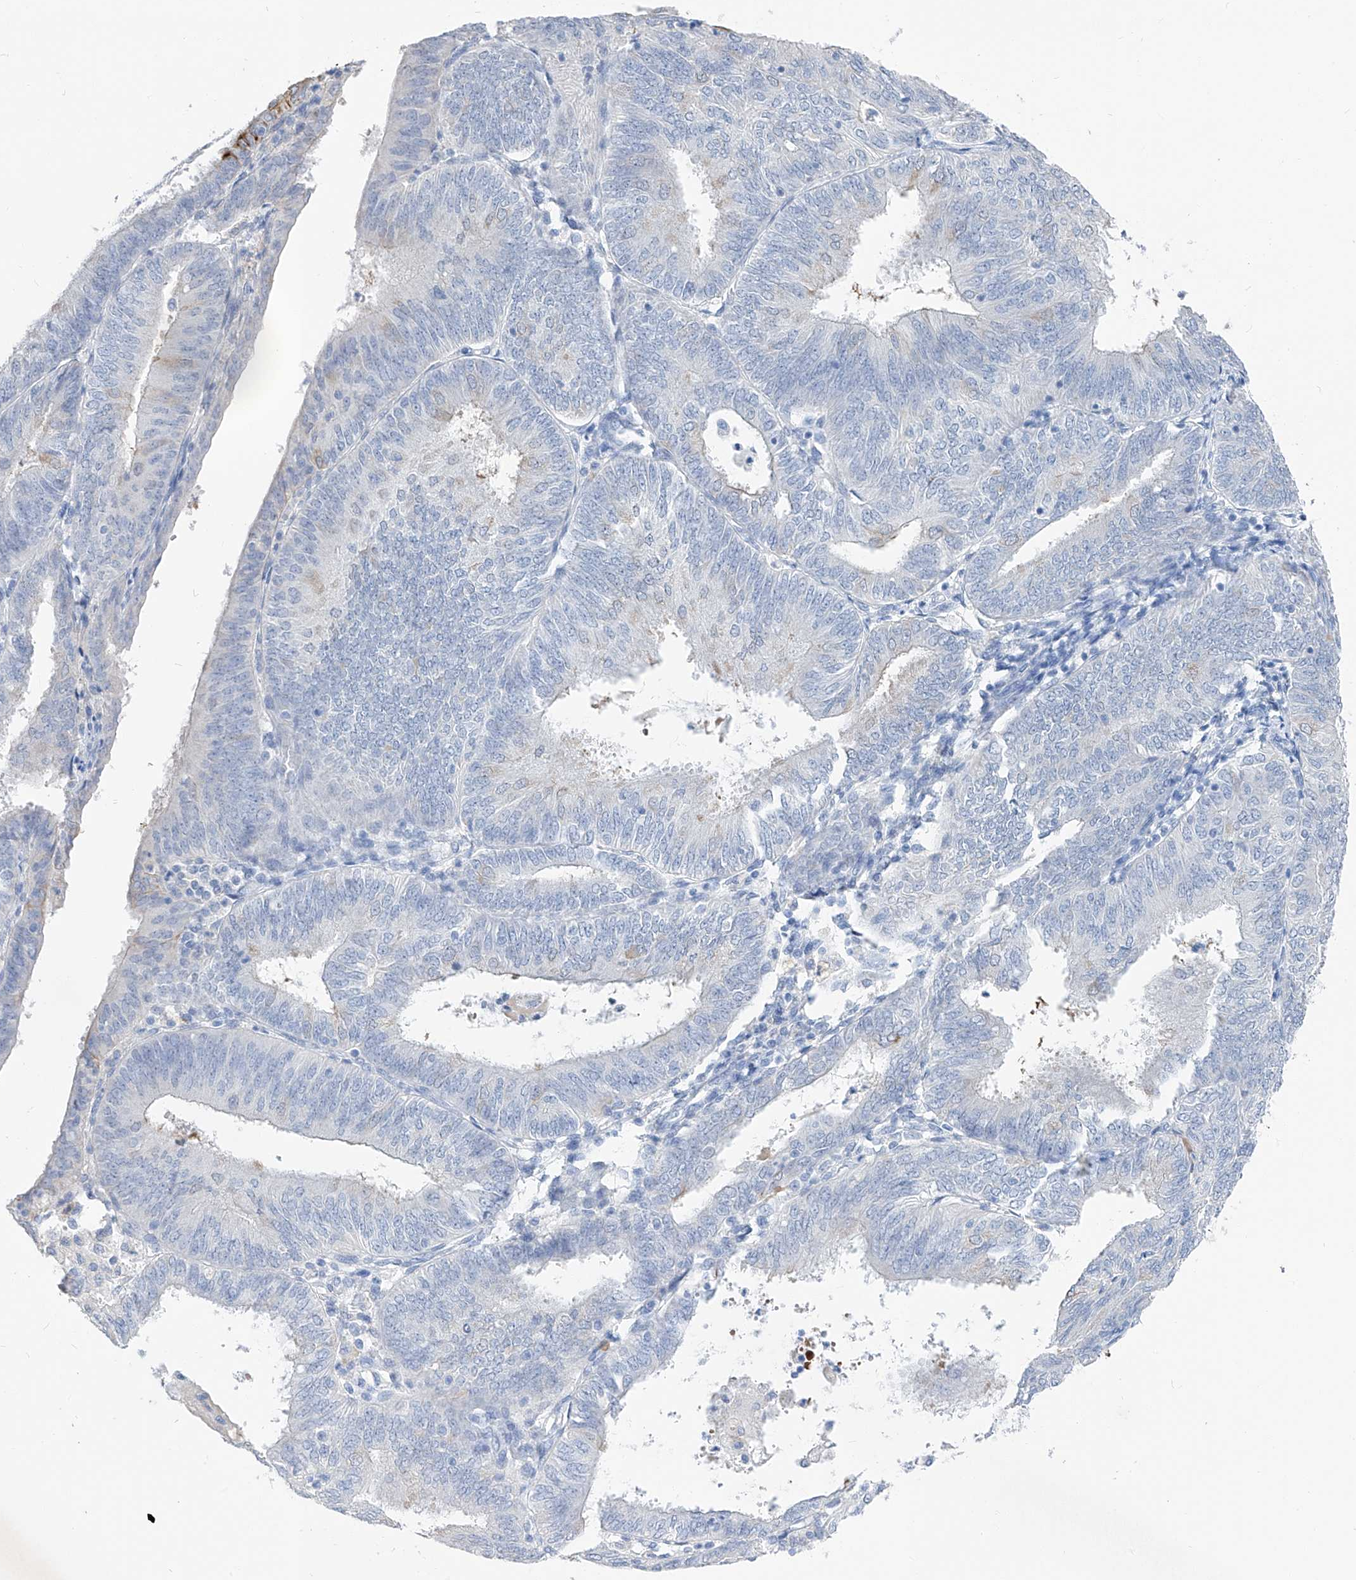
{"staining": {"intensity": "negative", "quantity": "none", "location": "none"}, "tissue": "endometrial cancer", "cell_type": "Tumor cells", "image_type": "cancer", "snomed": [{"axis": "morphology", "description": "Adenocarcinoma, NOS"}, {"axis": "topography", "description": "Endometrium"}], "caption": "Endometrial cancer (adenocarcinoma) stained for a protein using immunohistochemistry shows no staining tumor cells.", "gene": "FRS3", "patient": {"sex": "female", "age": 58}}